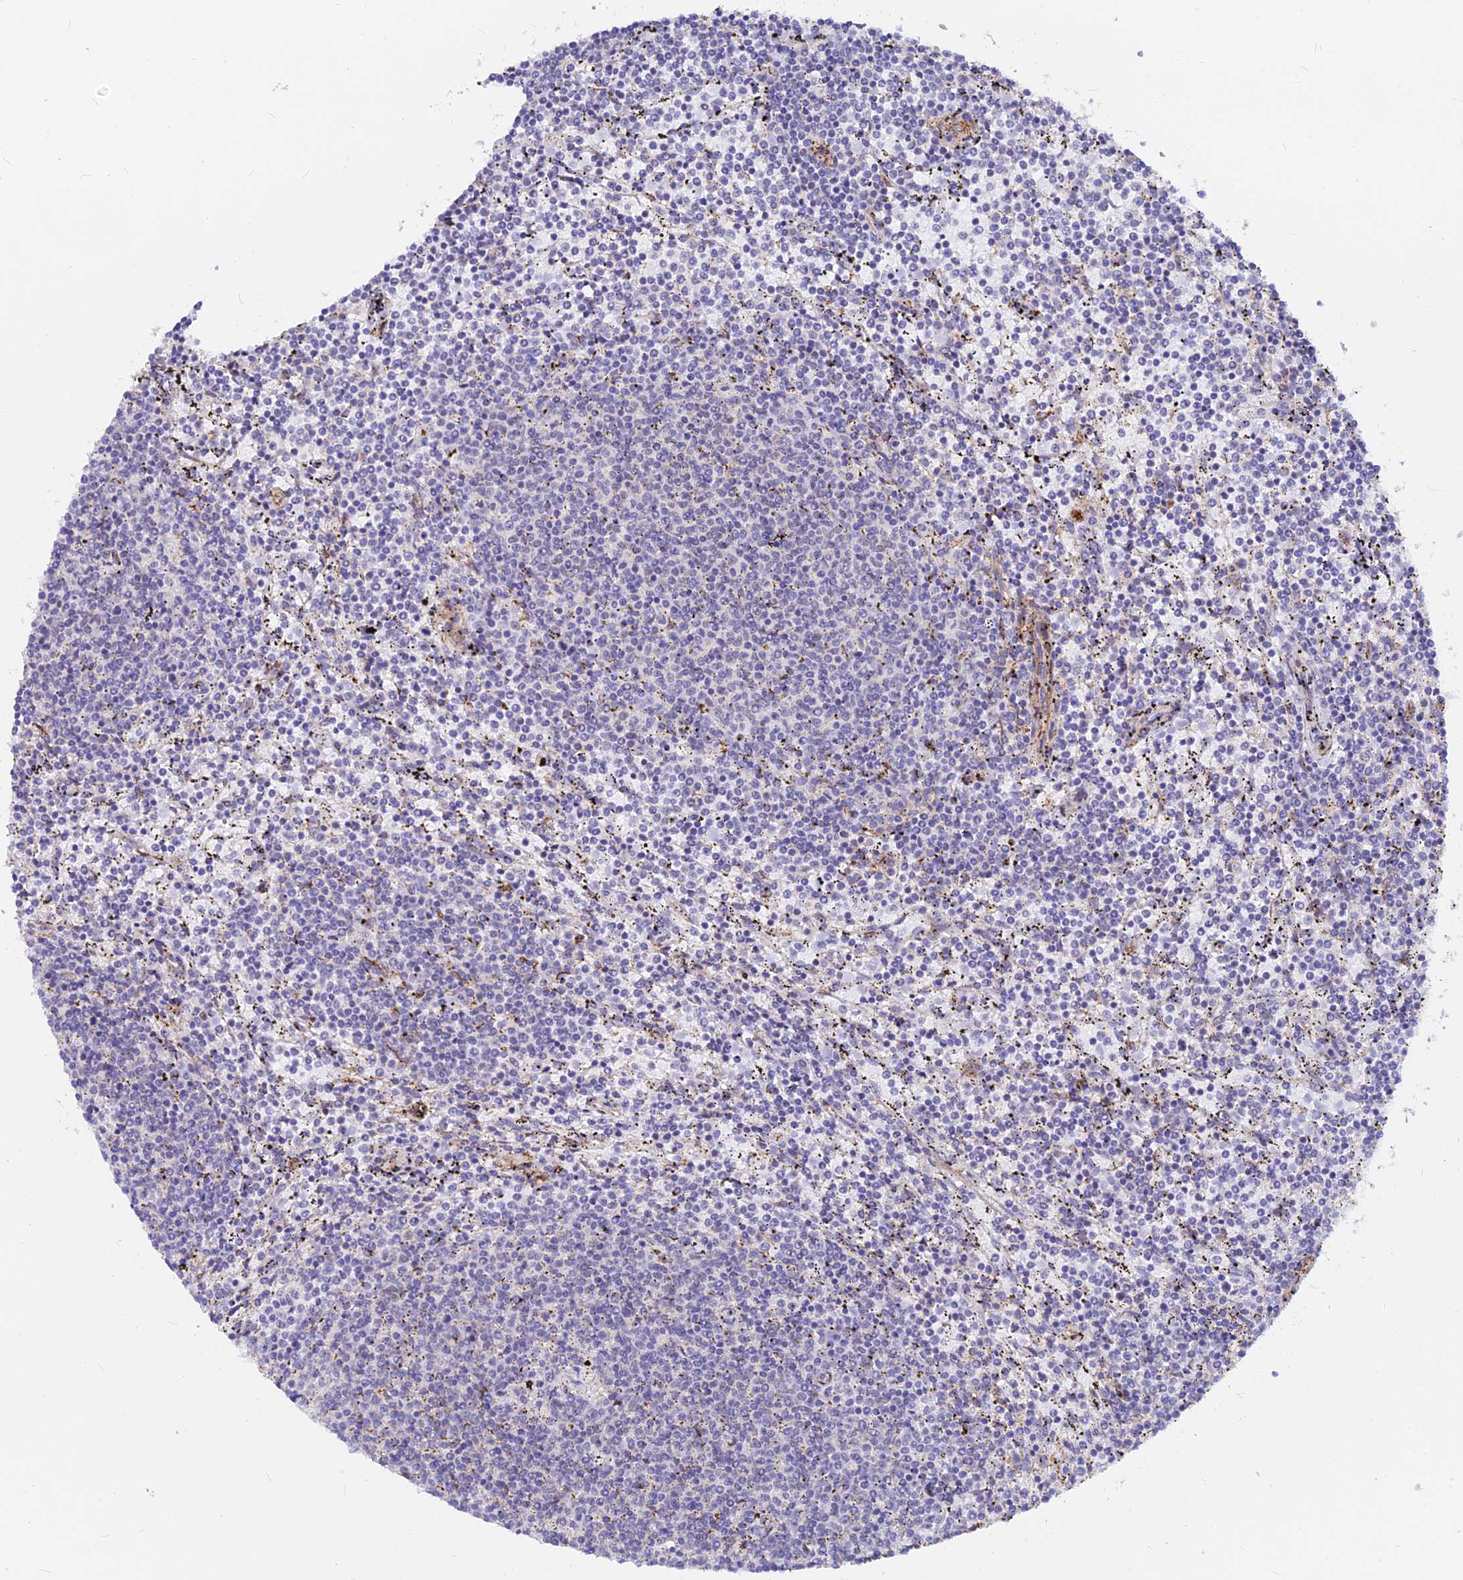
{"staining": {"intensity": "negative", "quantity": "none", "location": "none"}, "tissue": "lymphoma", "cell_type": "Tumor cells", "image_type": "cancer", "snomed": [{"axis": "morphology", "description": "Malignant lymphoma, non-Hodgkin's type, Low grade"}, {"axis": "topography", "description": "Spleen"}], "caption": "Image shows no significant protein positivity in tumor cells of lymphoma.", "gene": "VSTM2L", "patient": {"sex": "female", "age": 50}}